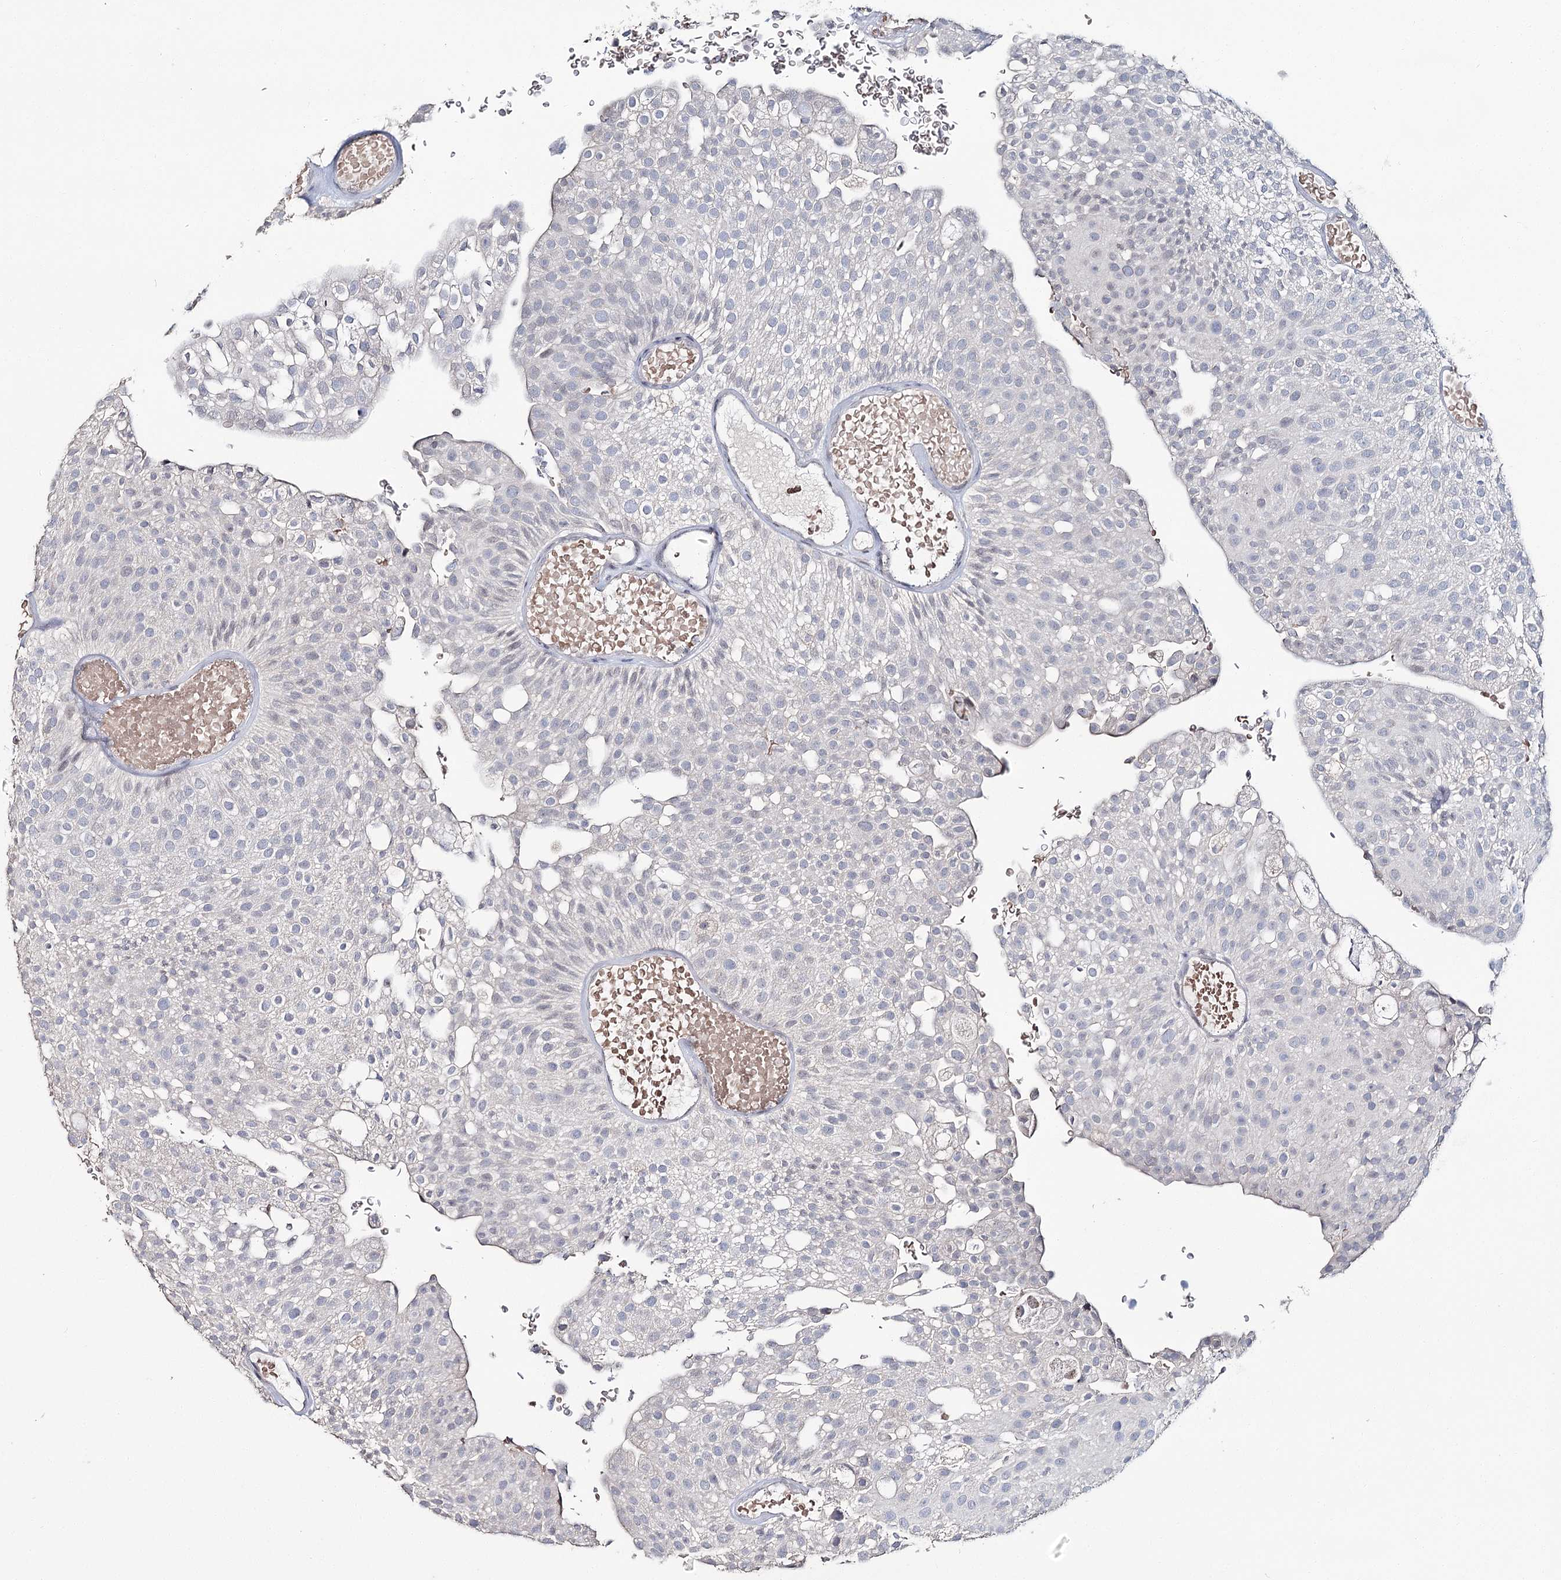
{"staining": {"intensity": "negative", "quantity": "none", "location": "none"}, "tissue": "urothelial cancer", "cell_type": "Tumor cells", "image_type": "cancer", "snomed": [{"axis": "morphology", "description": "Urothelial carcinoma, Low grade"}, {"axis": "topography", "description": "Urinary bladder"}], "caption": "Urothelial cancer was stained to show a protein in brown. There is no significant positivity in tumor cells.", "gene": "KIAA0930", "patient": {"sex": "male", "age": 78}}